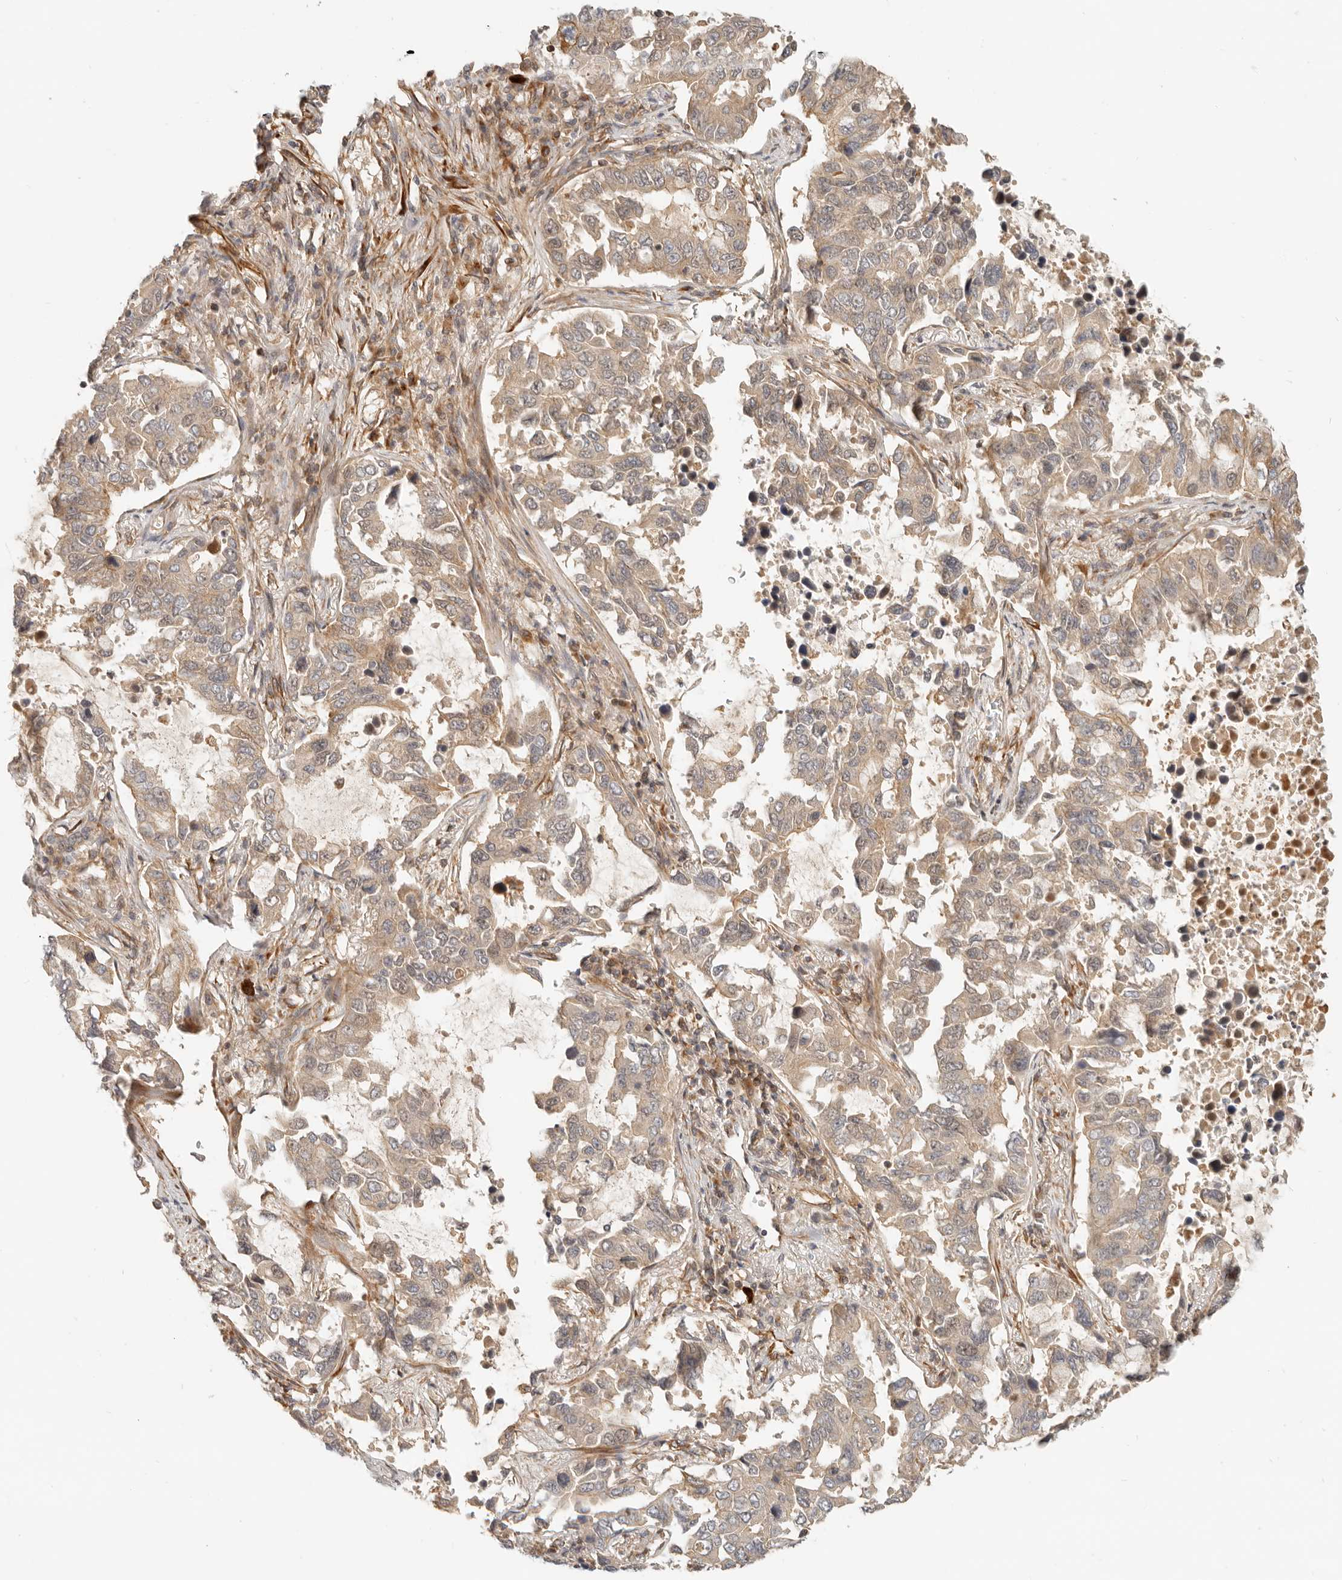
{"staining": {"intensity": "weak", "quantity": "25%-75%", "location": "cytoplasmic/membranous"}, "tissue": "lung cancer", "cell_type": "Tumor cells", "image_type": "cancer", "snomed": [{"axis": "morphology", "description": "Adenocarcinoma, NOS"}, {"axis": "topography", "description": "Lung"}], "caption": "Immunohistochemistry (DAB (3,3'-diaminobenzidine)) staining of lung adenocarcinoma exhibits weak cytoplasmic/membranous protein positivity in approximately 25%-75% of tumor cells.", "gene": "UFSP1", "patient": {"sex": "male", "age": 64}}